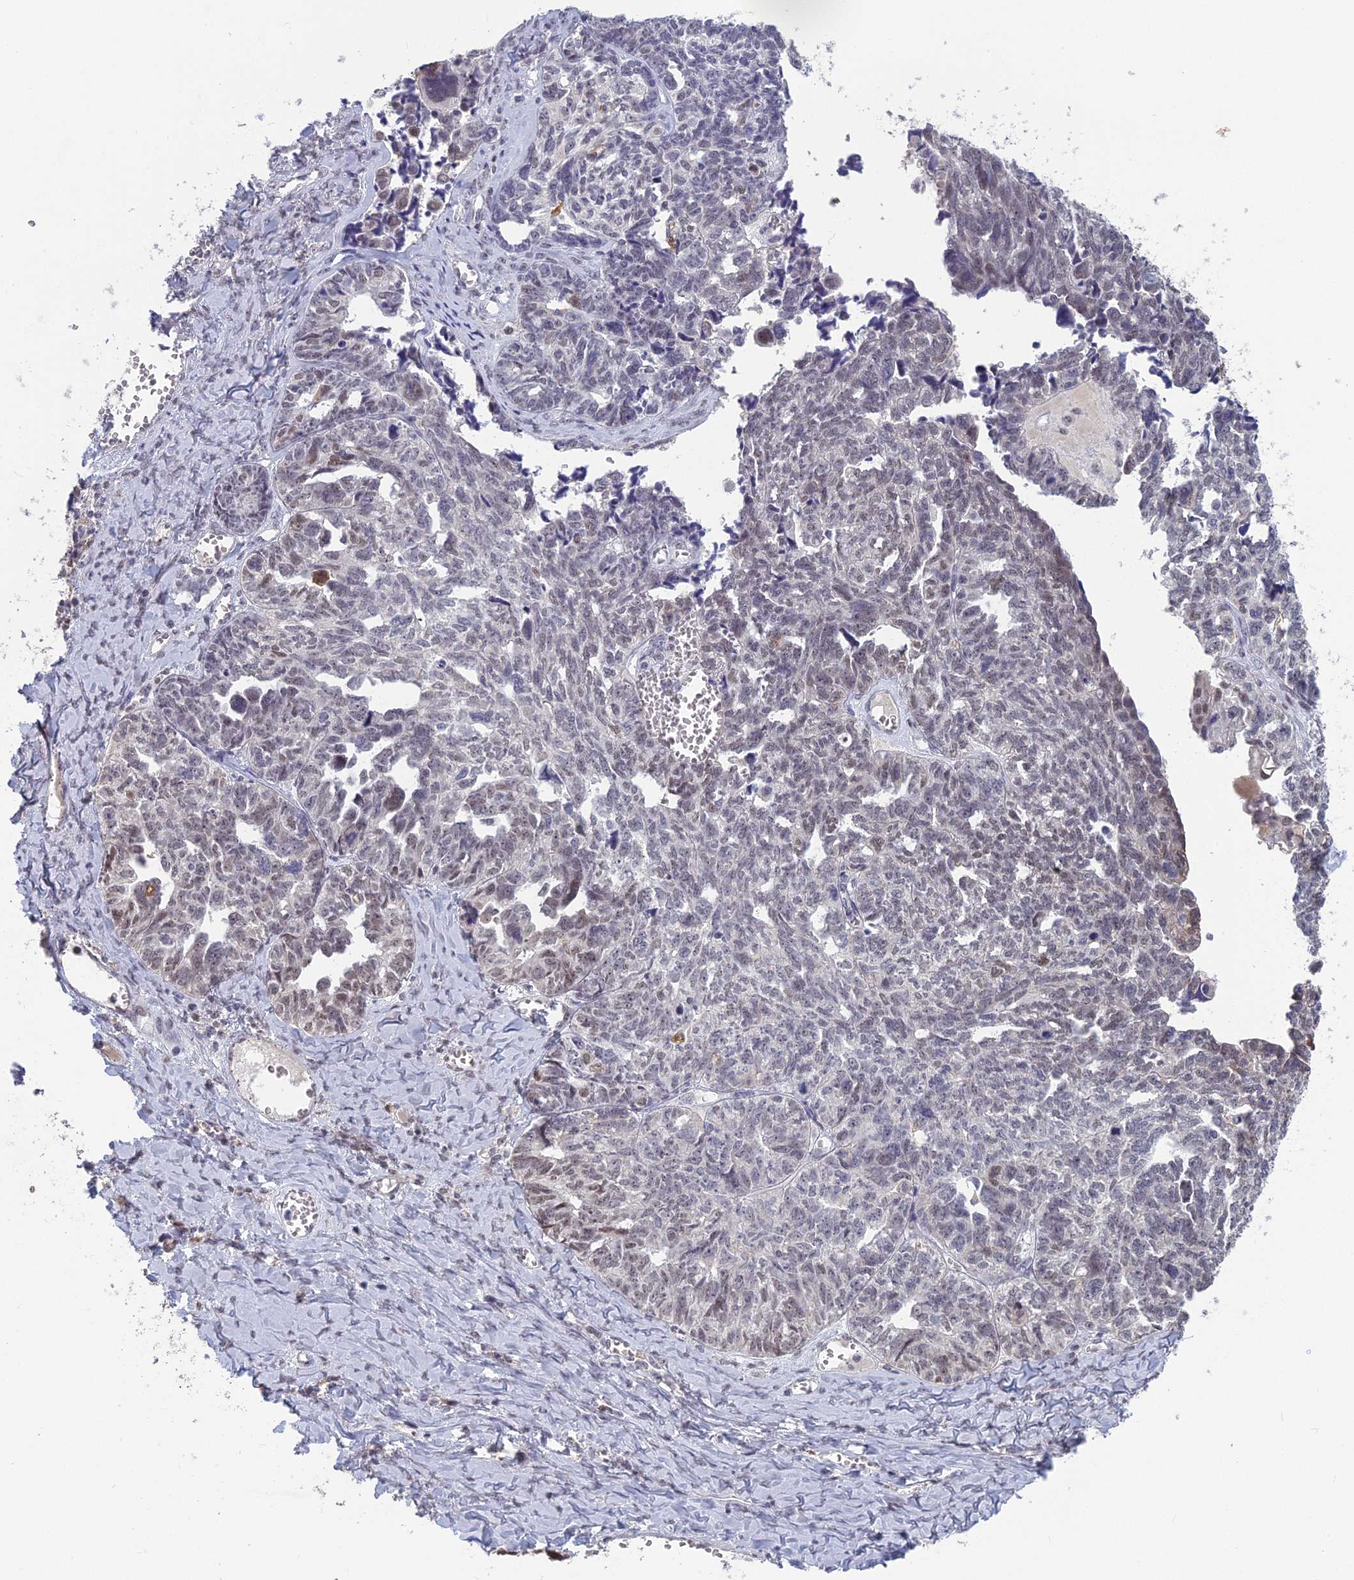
{"staining": {"intensity": "weak", "quantity": "25%-75%", "location": "nuclear"}, "tissue": "ovarian cancer", "cell_type": "Tumor cells", "image_type": "cancer", "snomed": [{"axis": "morphology", "description": "Cystadenocarcinoma, serous, NOS"}, {"axis": "topography", "description": "Ovary"}], "caption": "Tumor cells demonstrate low levels of weak nuclear positivity in about 25%-75% of cells in human ovarian serous cystadenocarcinoma.", "gene": "MT-CO3", "patient": {"sex": "female", "age": 79}}